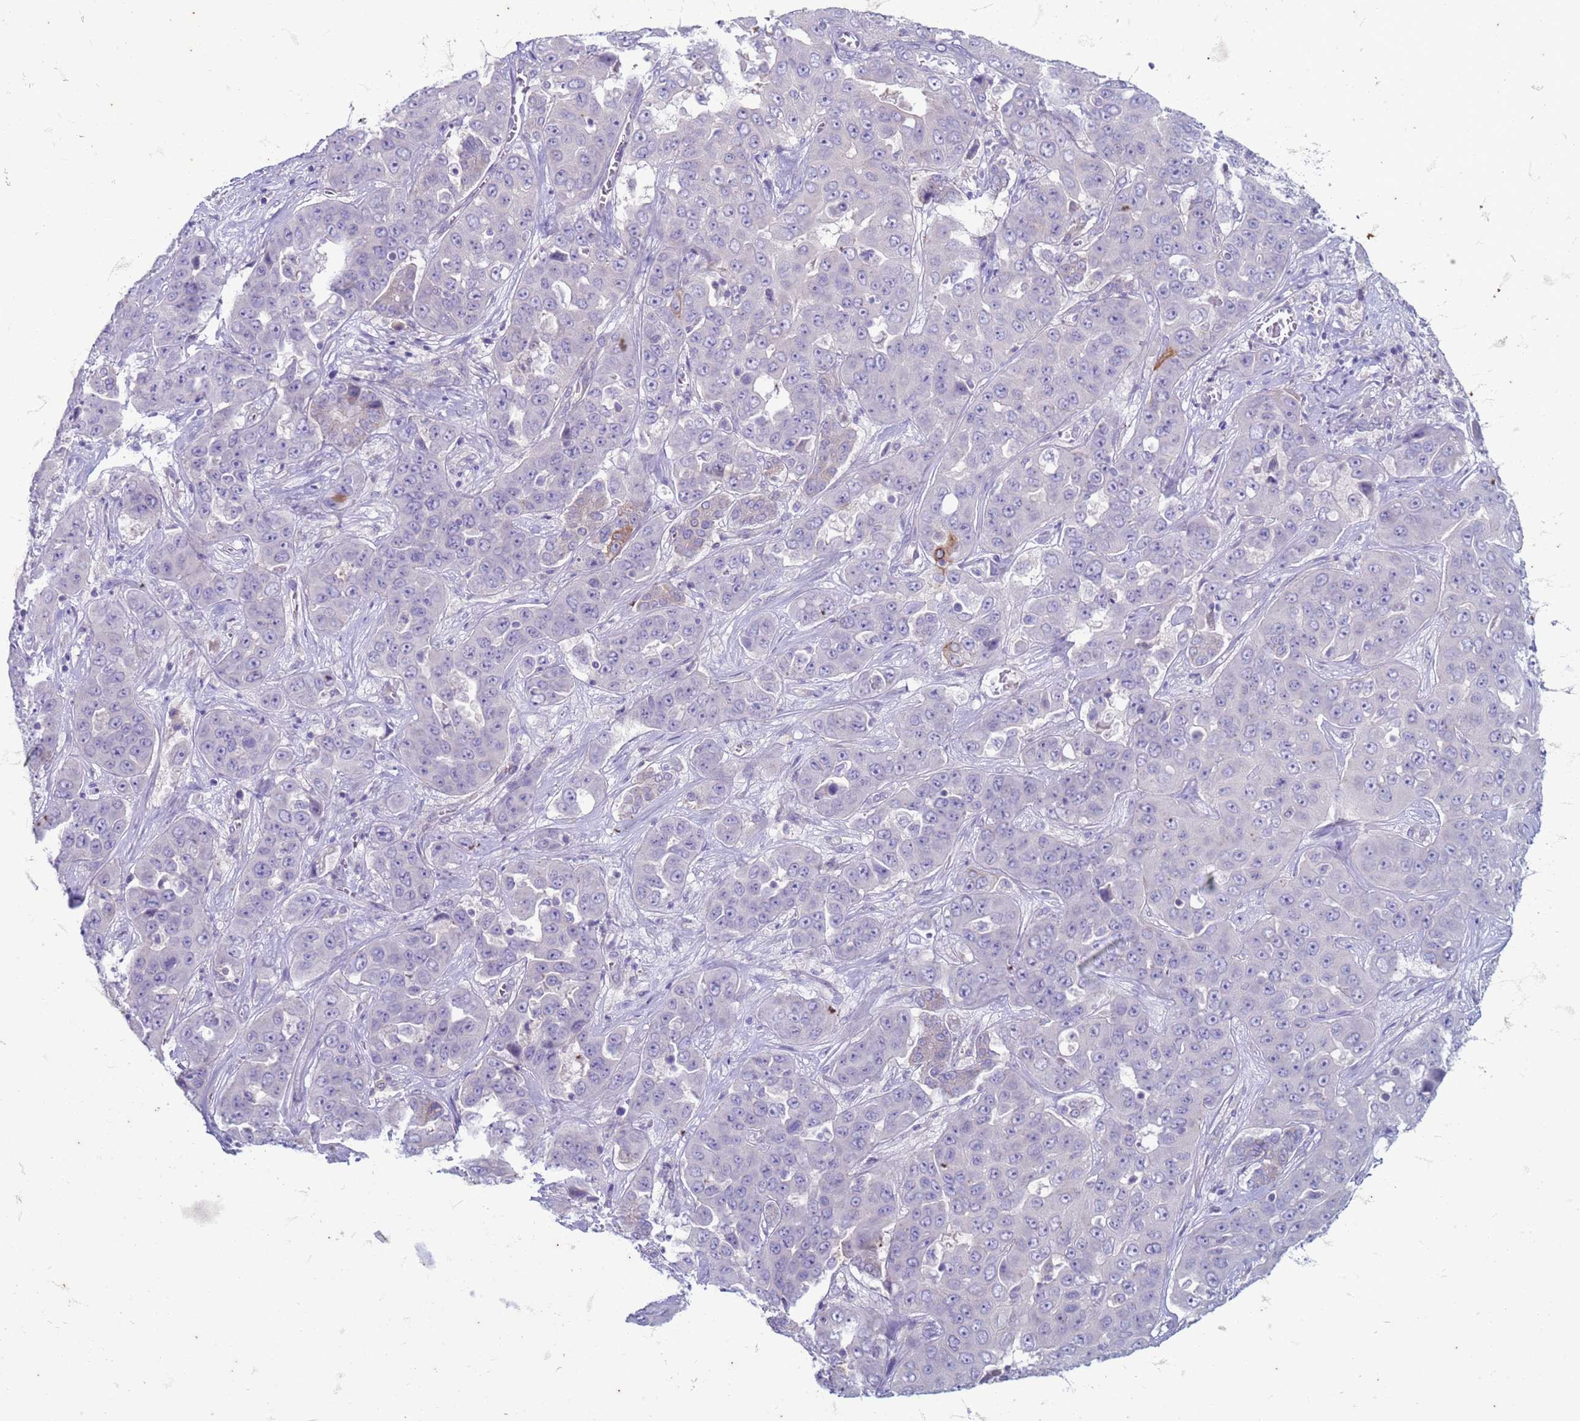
{"staining": {"intensity": "negative", "quantity": "none", "location": "none"}, "tissue": "liver cancer", "cell_type": "Tumor cells", "image_type": "cancer", "snomed": [{"axis": "morphology", "description": "Cholangiocarcinoma"}, {"axis": "topography", "description": "Liver"}], "caption": "Immunohistochemistry (IHC) of human cholangiocarcinoma (liver) displays no positivity in tumor cells.", "gene": "SUCO", "patient": {"sex": "female", "age": 52}}